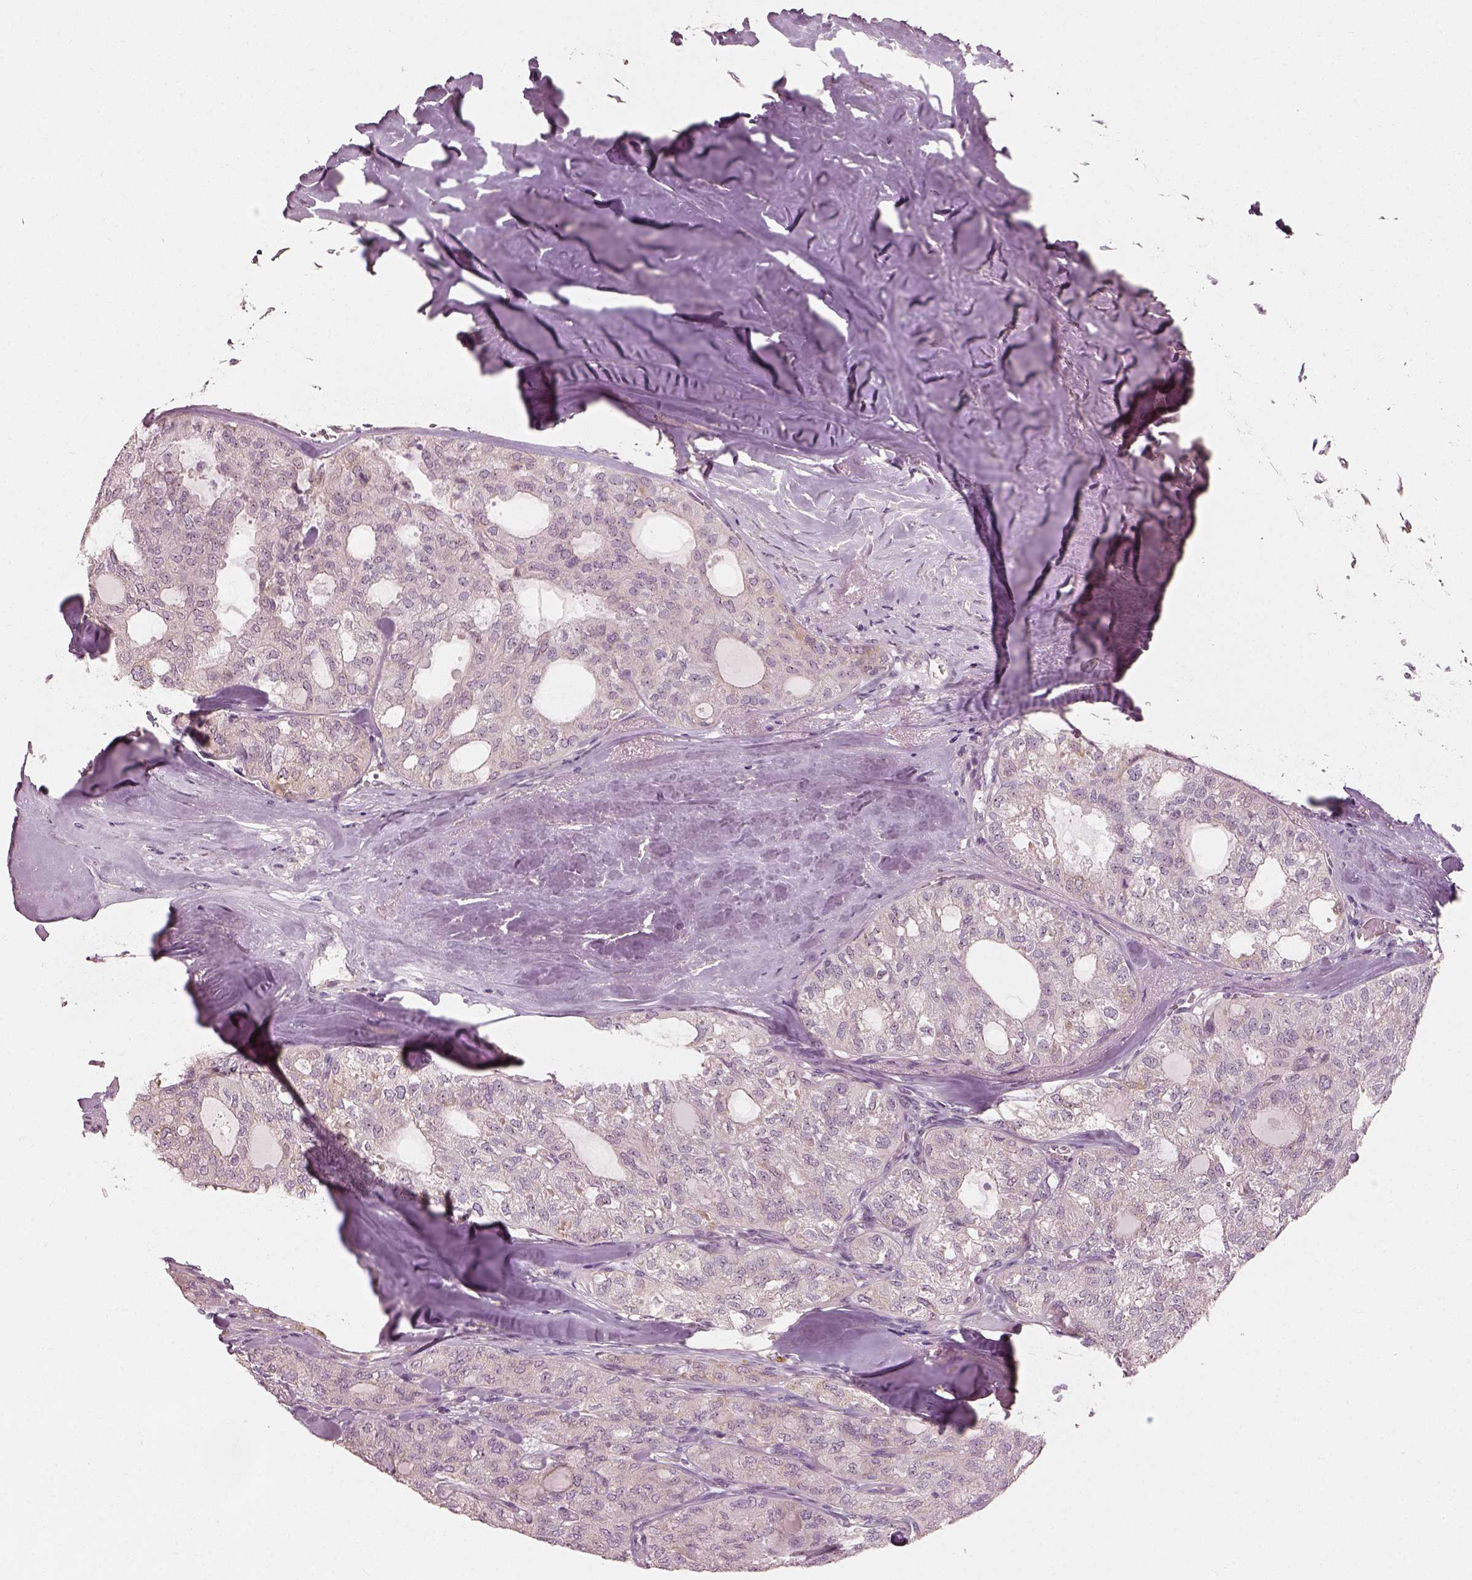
{"staining": {"intensity": "negative", "quantity": "none", "location": "none"}, "tissue": "thyroid cancer", "cell_type": "Tumor cells", "image_type": "cancer", "snomed": [{"axis": "morphology", "description": "Follicular adenoma carcinoma, NOS"}, {"axis": "topography", "description": "Thyroid gland"}], "caption": "Micrograph shows no protein positivity in tumor cells of thyroid follicular adenoma carcinoma tissue.", "gene": "CDS1", "patient": {"sex": "male", "age": 75}}